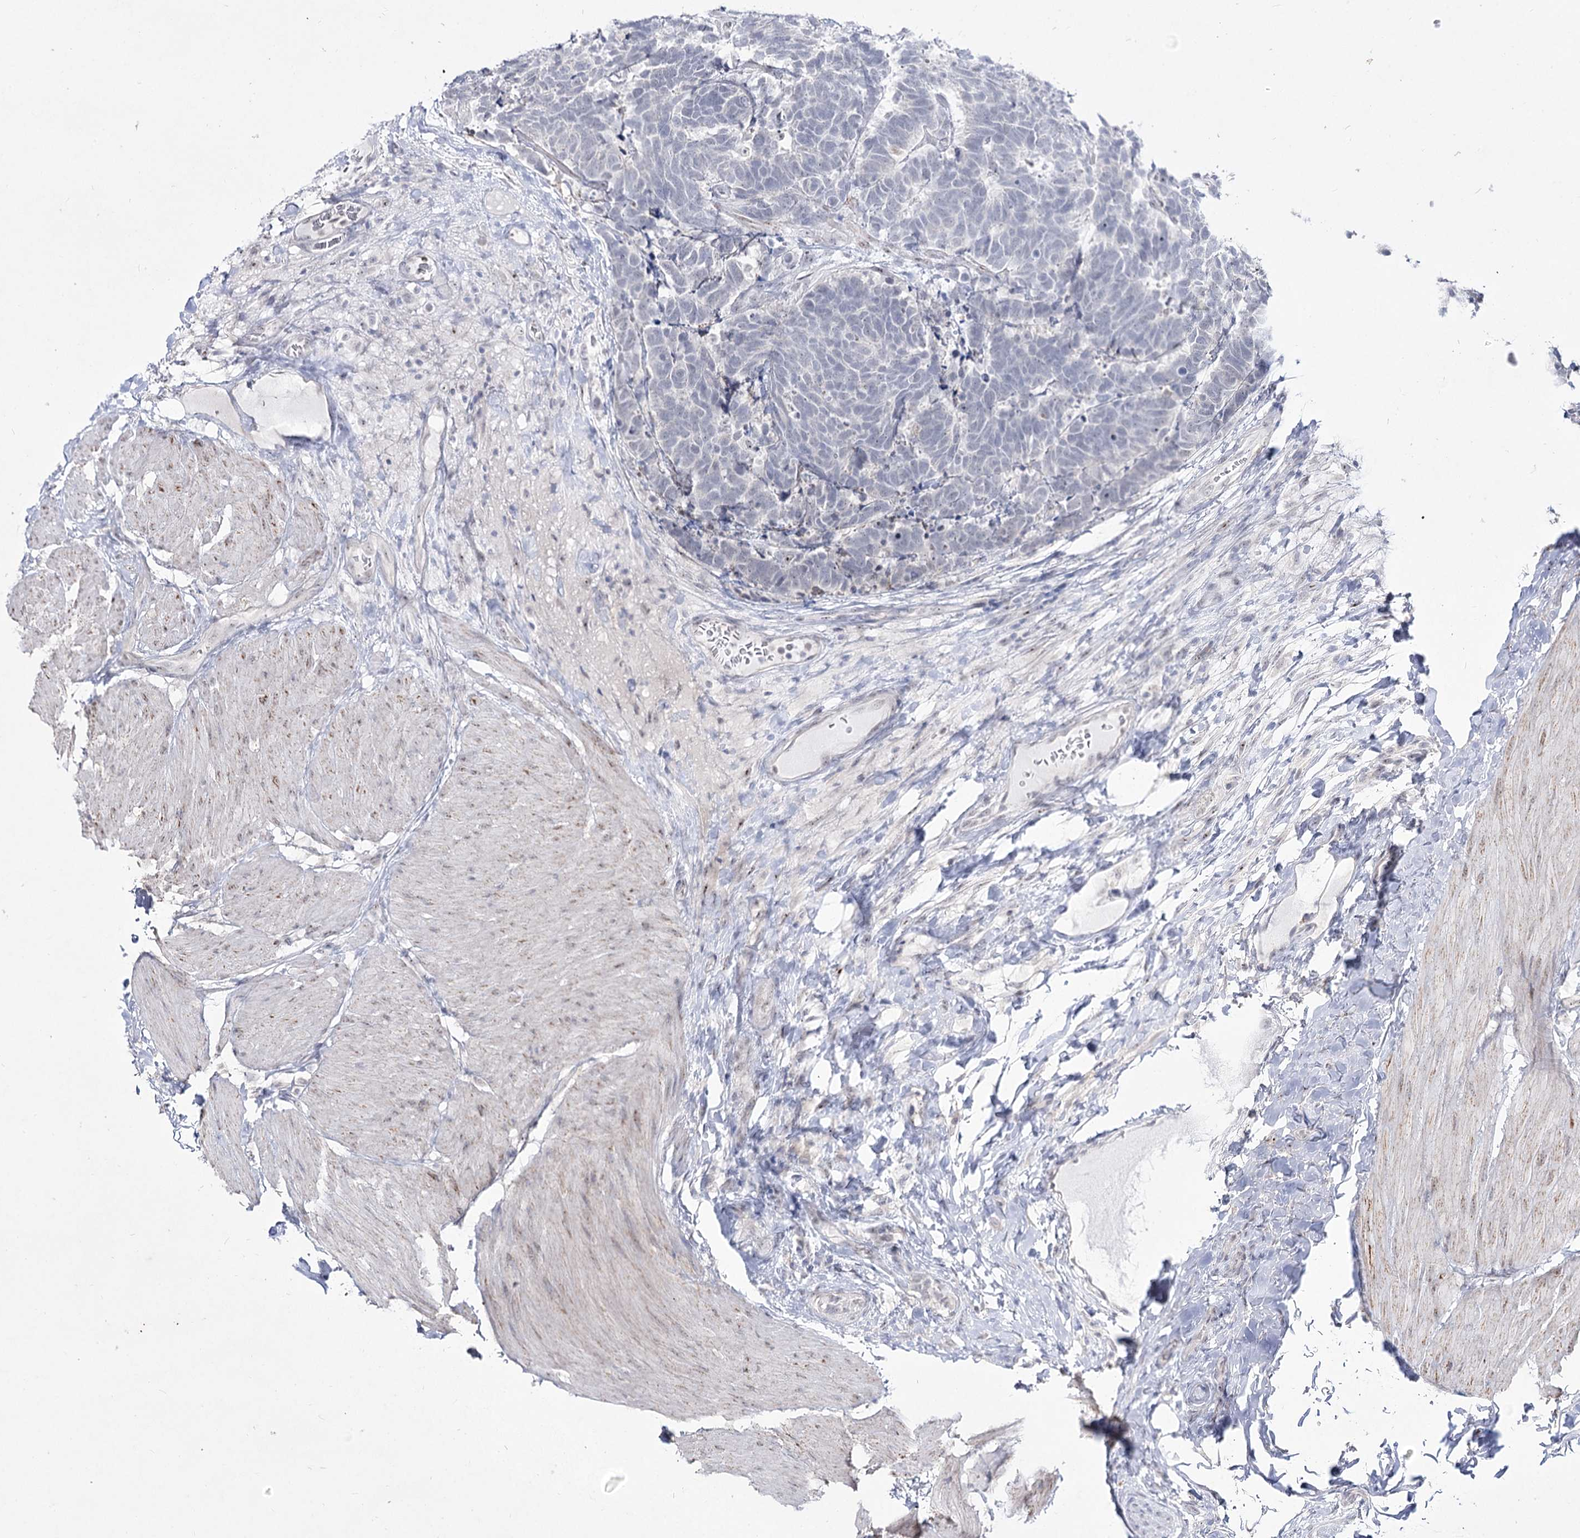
{"staining": {"intensity": "negative", "quantity": "none", "location": "none"}, "tissue": "carcinoid", "cell_type": "Tumor cells", "image_type": "cancer", "snomed": [{"axis": "morphology", "description": "Carcinoma, NOS"}, {"axis": "morphology", "description": "Carcinoid, malignant, NOS"}, {"axis": "topography", "description": "Urinary bladder"}], "caption": "The immunohistochemistry micrograph has no significant staining in tumor cells of carcinoid tissue.", "gene": "DDX50", "patient": {"sex": "male", "age": 57}}